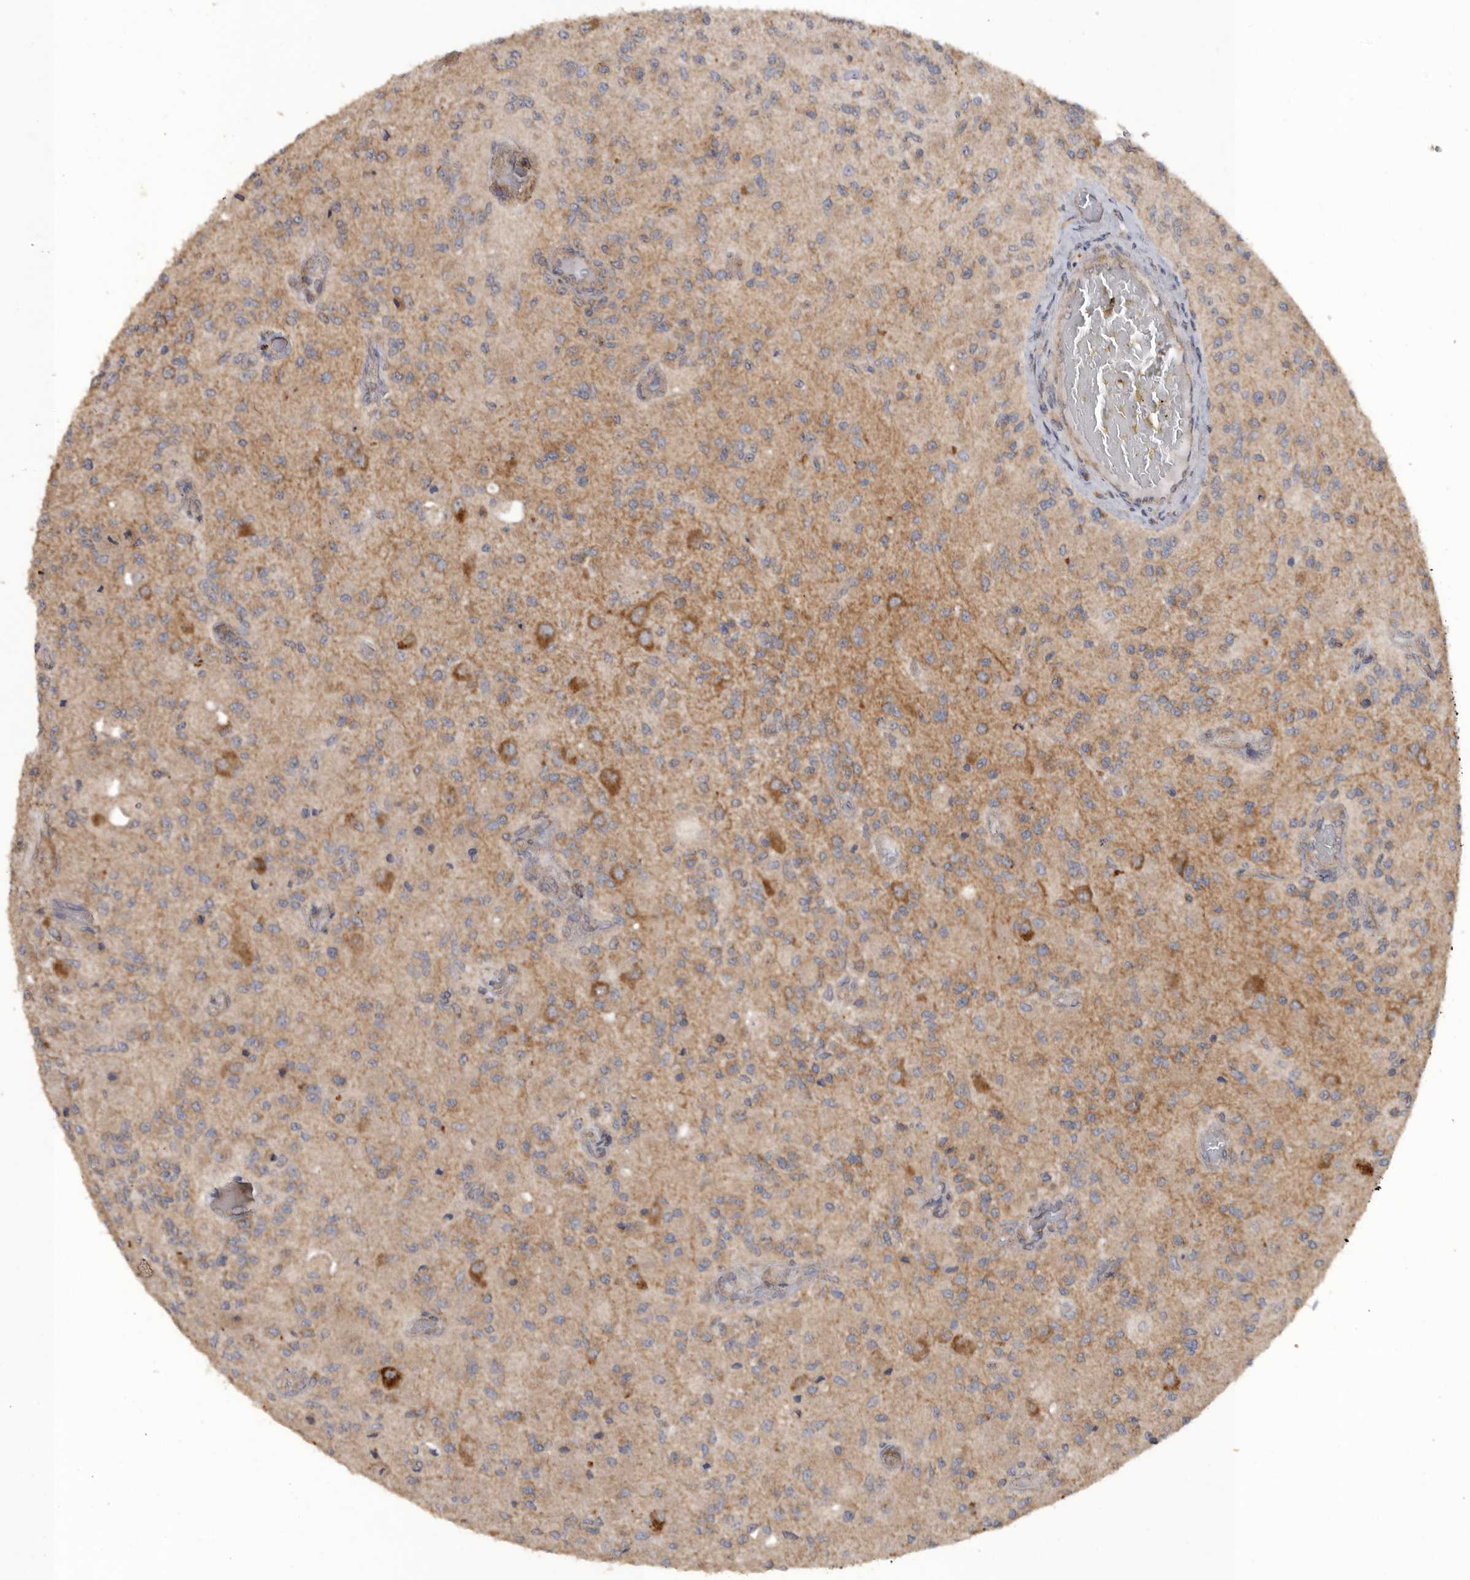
{"staining": {"intensity": "moderate", "quantity": "25%-75%", "location": "cytoplasmic/membranous"}, "tissue": "glioma", "cell_type": "Tumor cells", "image_type": "cancer", "snomed": [{"axis": "morphology", "description": "Normal tissue, NOS"}, {"axis": "morphology", "description": "Glioma, malignant, High grade"}, {"axis": "topography", "description": "Cerebral cortex"}], "caption": "Protein analysis of malignant high-grade glioma tissue exhibits moderate cytoplasmic/membranous positivity in approximately 25%-75% of tumor cells. The staining was performed using DAB, with brown indicating positive protein expression. Nuclei are stained blue with hematoxylin.", "gene": "PODXL2", "patient": {"sex": "male", "age": 77}}